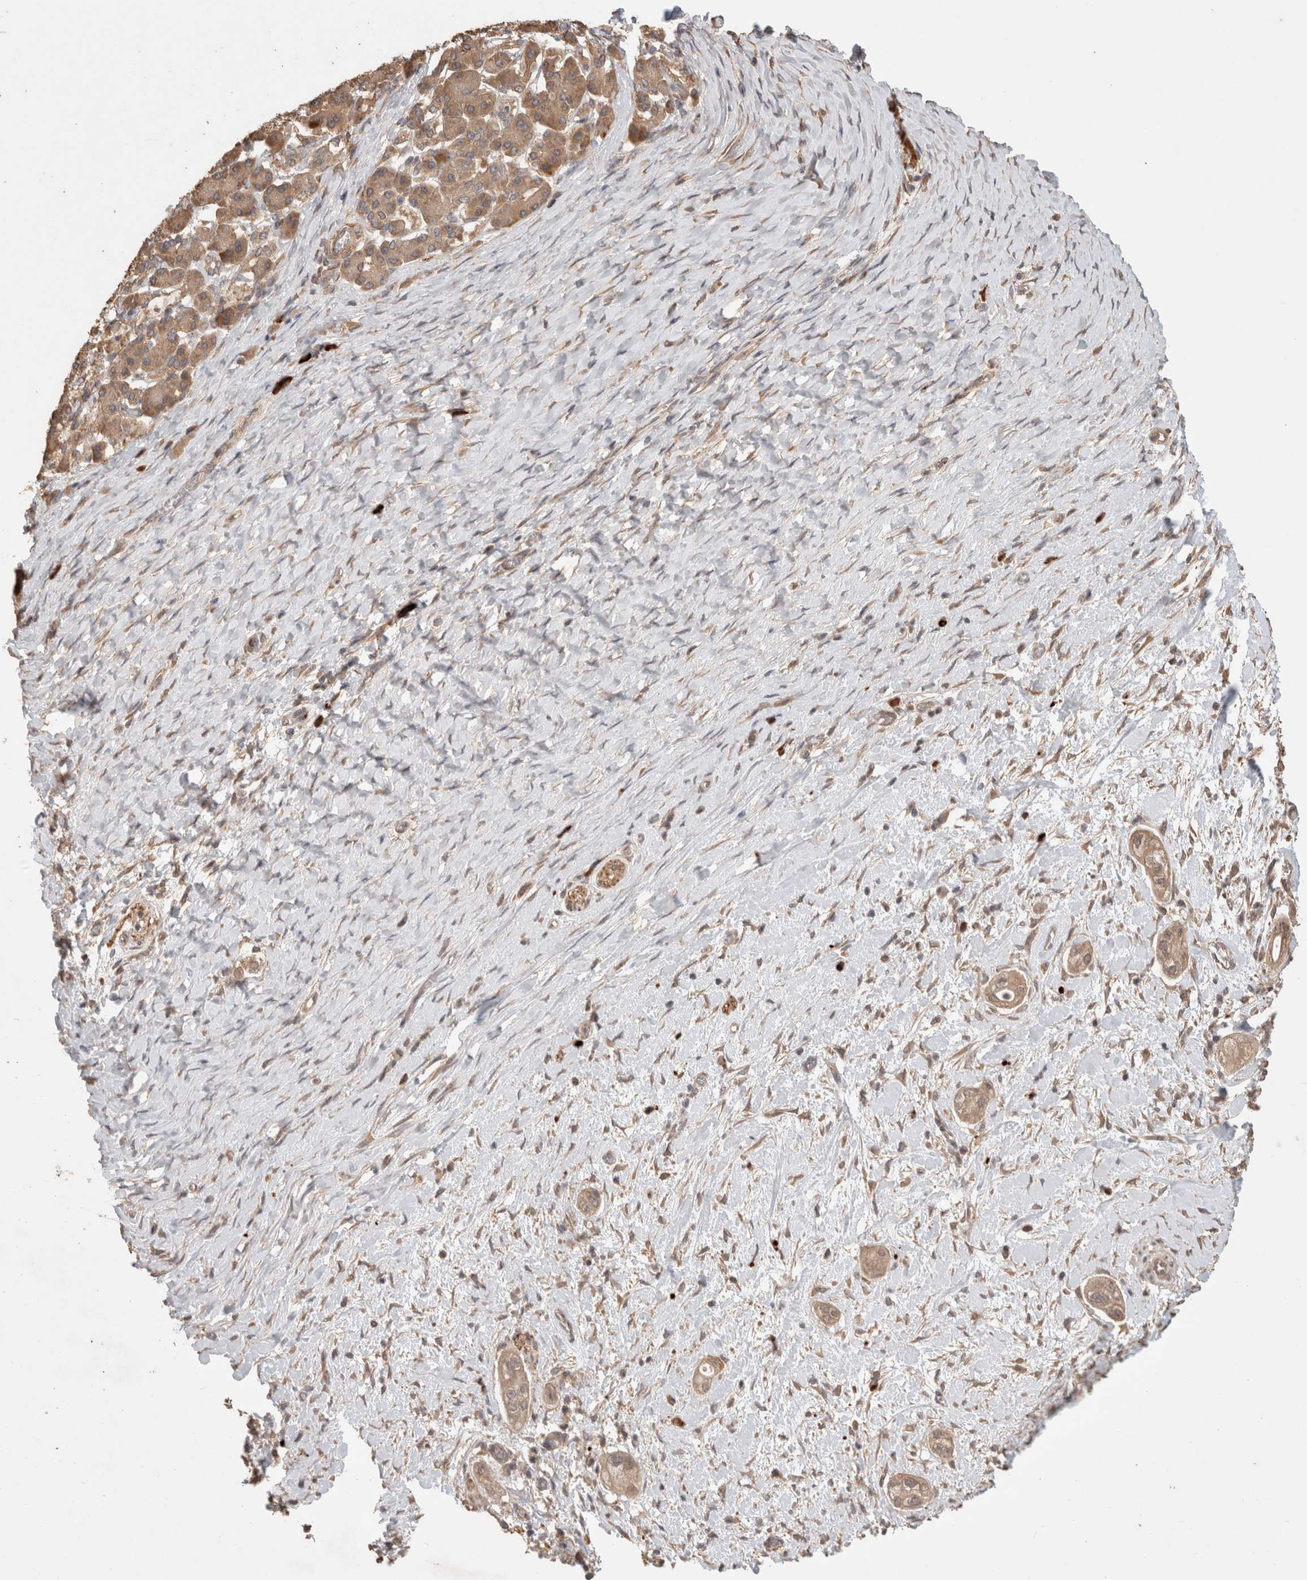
{"staining": {"intensity": "weak", "quantity": ">75%", "location": "cytoplasmic/membranous"}, "tissue": "pancreatic cancer", "cell_type": "Tumor cells", "image_type": "cancer", "snomed": [{"axis": "morphology", "description": "Adenocarcinoma, NOS"}, {"axis": "topography", "description": "Pancreas"}], "caption": "Immunohistochemistry (IHC) (DAB) staining of human adenocarcinoma (pancreatic) displays weak cytoplasmic/membranous protein staining in about >75% of tumor cells.", "gene": "HROB", "patient": {"sex": "male", "age": 58}}